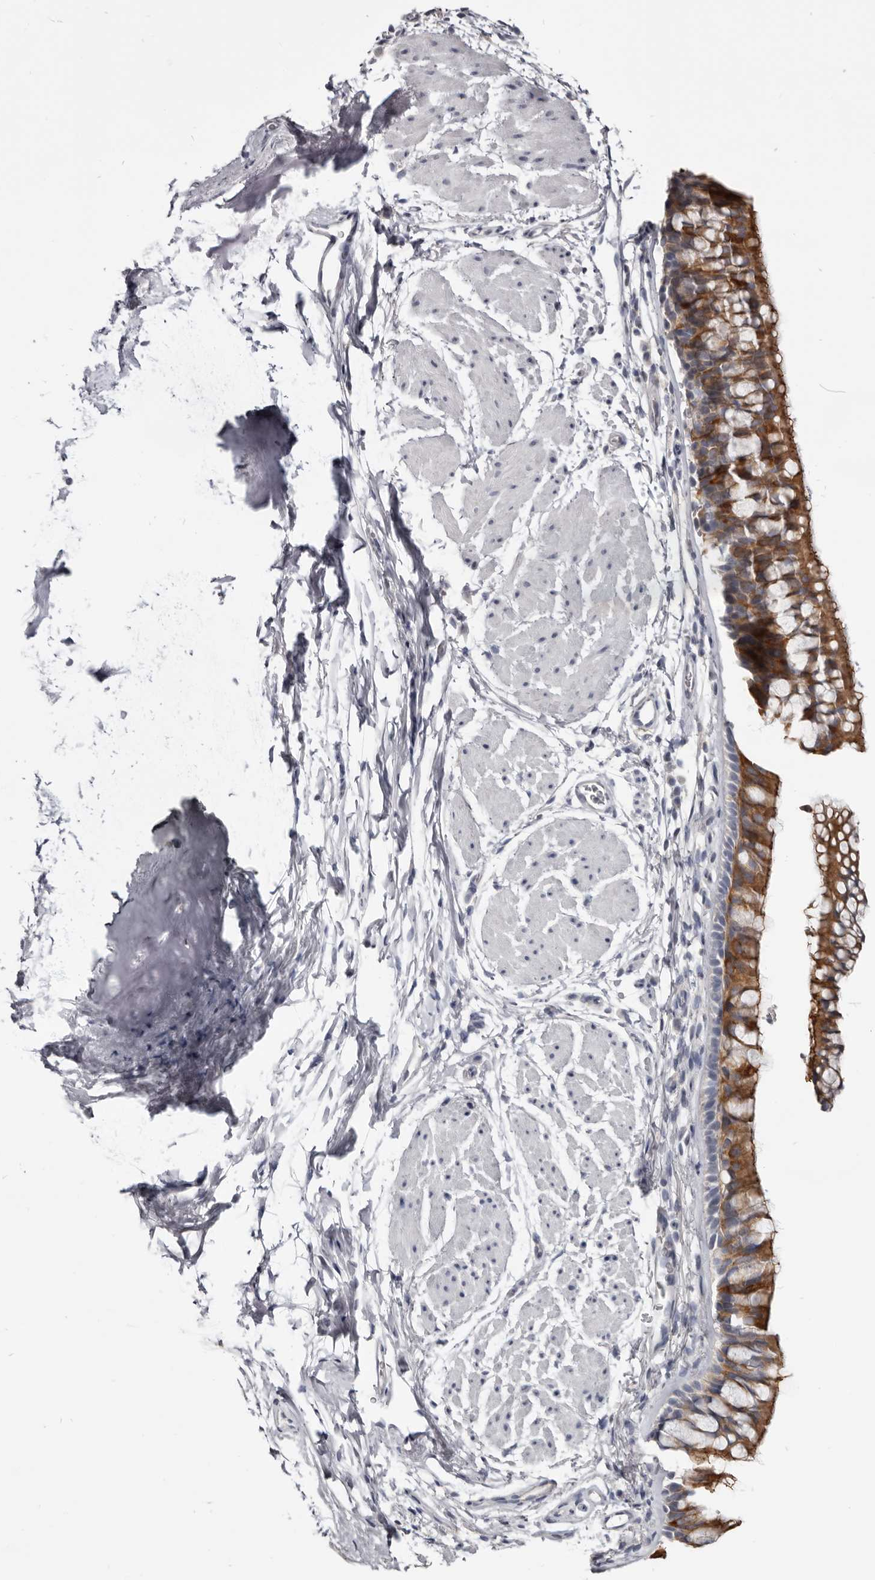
{"staining": {"intensity": "strong", "quantity": "25%-75%", "location": "cytoplasmic/membranous"}, "tissue": "bronchus", "cell_type": "Respiratory epithelial cells", "image_type": "normal", "snomed": [{"axis": "morphology", "description": "Normal tissue, NOS"}, {"axis": "topography", "description": "Cartilage tissue"}, {"axis": "topography", "description": "Bronchus"}], "caption": "Respiratory epithelial cells reveal strong cytoplasmic/membranous expression in about 25%-75% of cells in benign bronchus.", "gene": "CGN", "patient": {"sex": "female", "age": 53}}